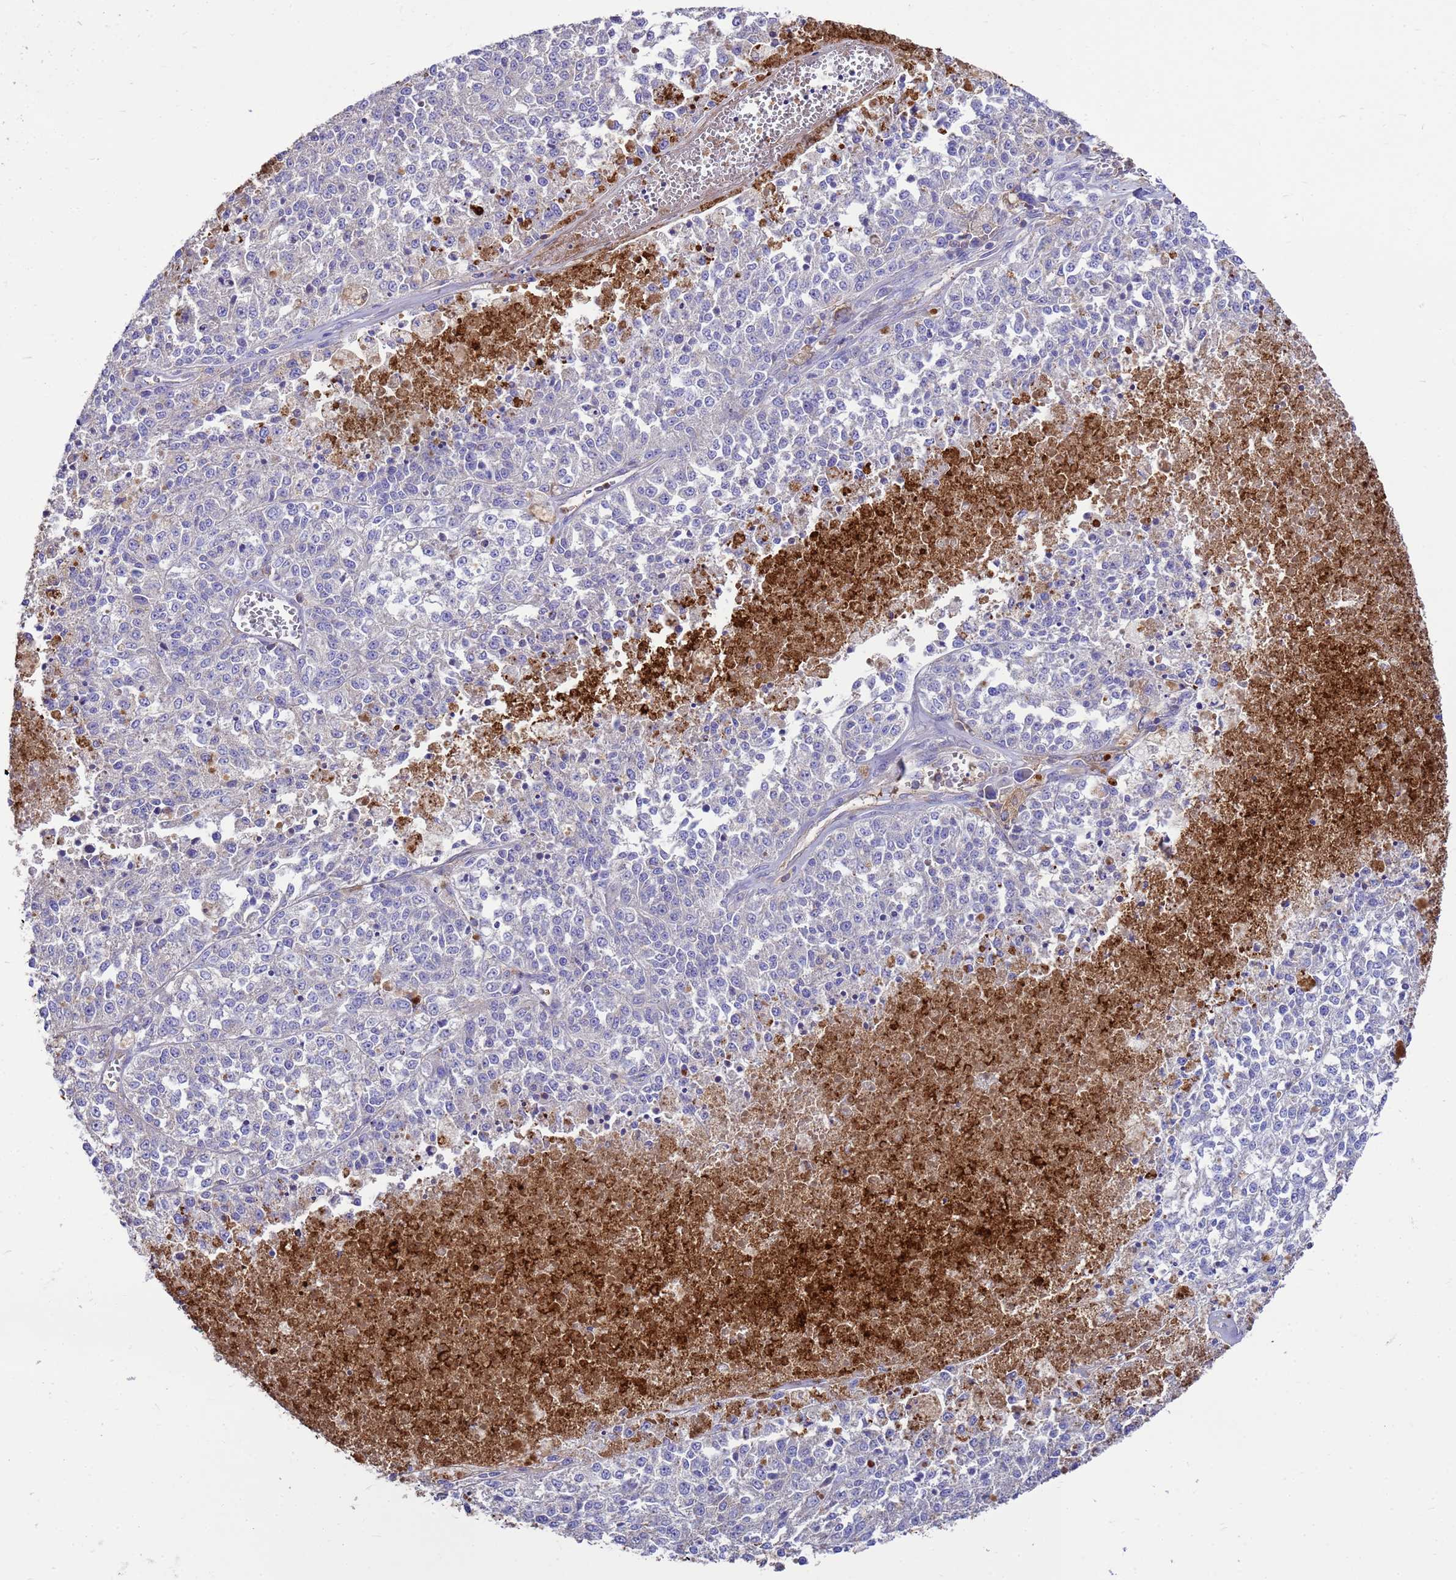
{"staining": {"intensity": "negative", "quantity": "none", "location": "none"}, "tissue": "melanoma", "cell_type": "Tumor cells", "image_type": "cancer", "snomed": [{"axis": "morphology", "description": "Malignant melanoma, NOS"}, {"axis": "topography", "description": "Skin"}], "caption": "There is no significant positivity in tumor cells of melanoma.", "gene": "ZNF235", "patient": {"sex": "female", "age": 64}}